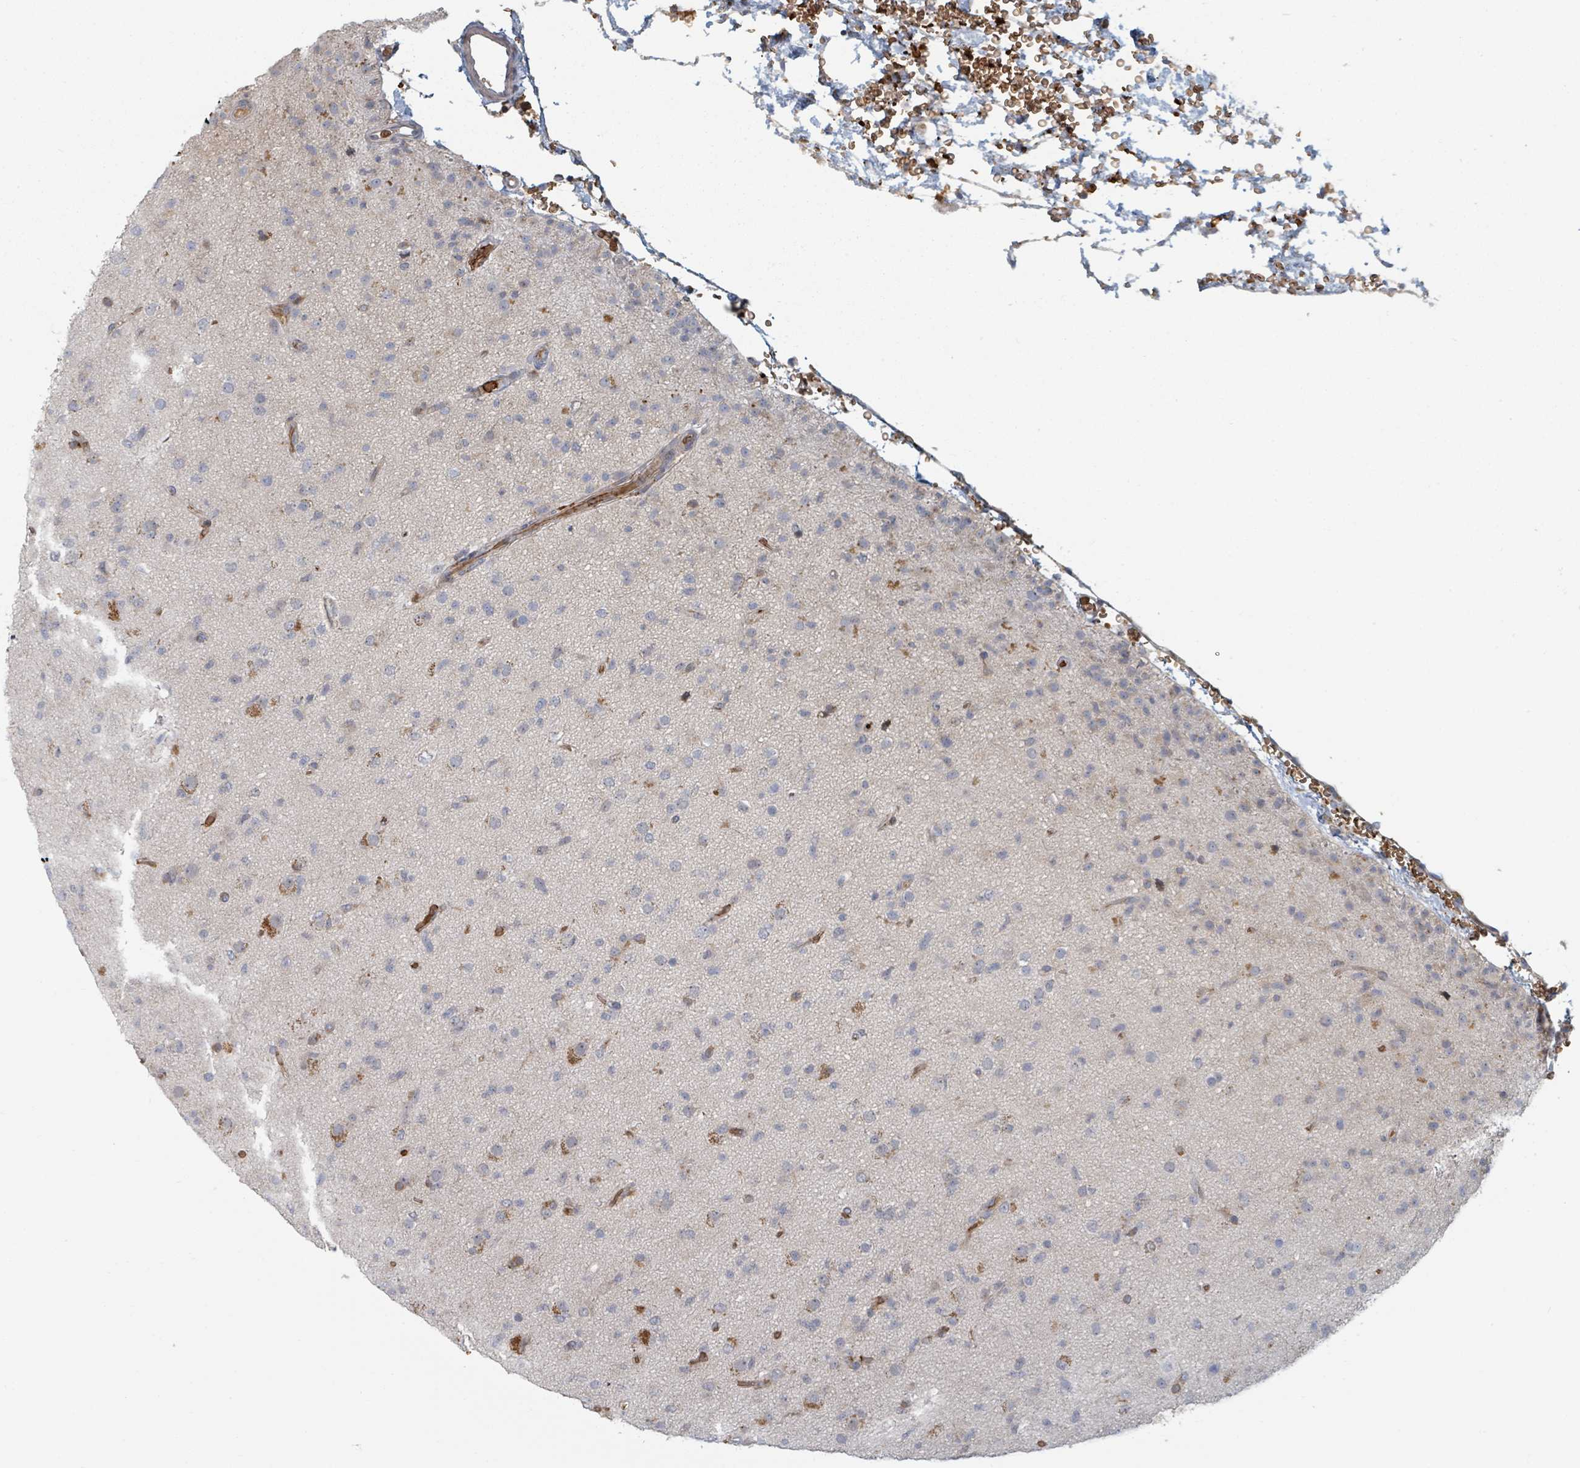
{"staining": {"intensity": "moderate", "quantity": "<25%", "location": "cytoplasmic/membranous"}, "tissue": "glioma", "cell_type": "Tumor cells", "image_type": "cancer", "snomed": [{"axis": "morphology", "description": "Glioma, malignant, Low grade"}, {"axis": "topography", "description": "Brain"}], "caption": "Malignant low-grade glioma stained with a protein marker demonstrates moderate staining in tumor cells.", "gene": "TRPC4AP", "patient": {"sex": "male", "age": 65}}